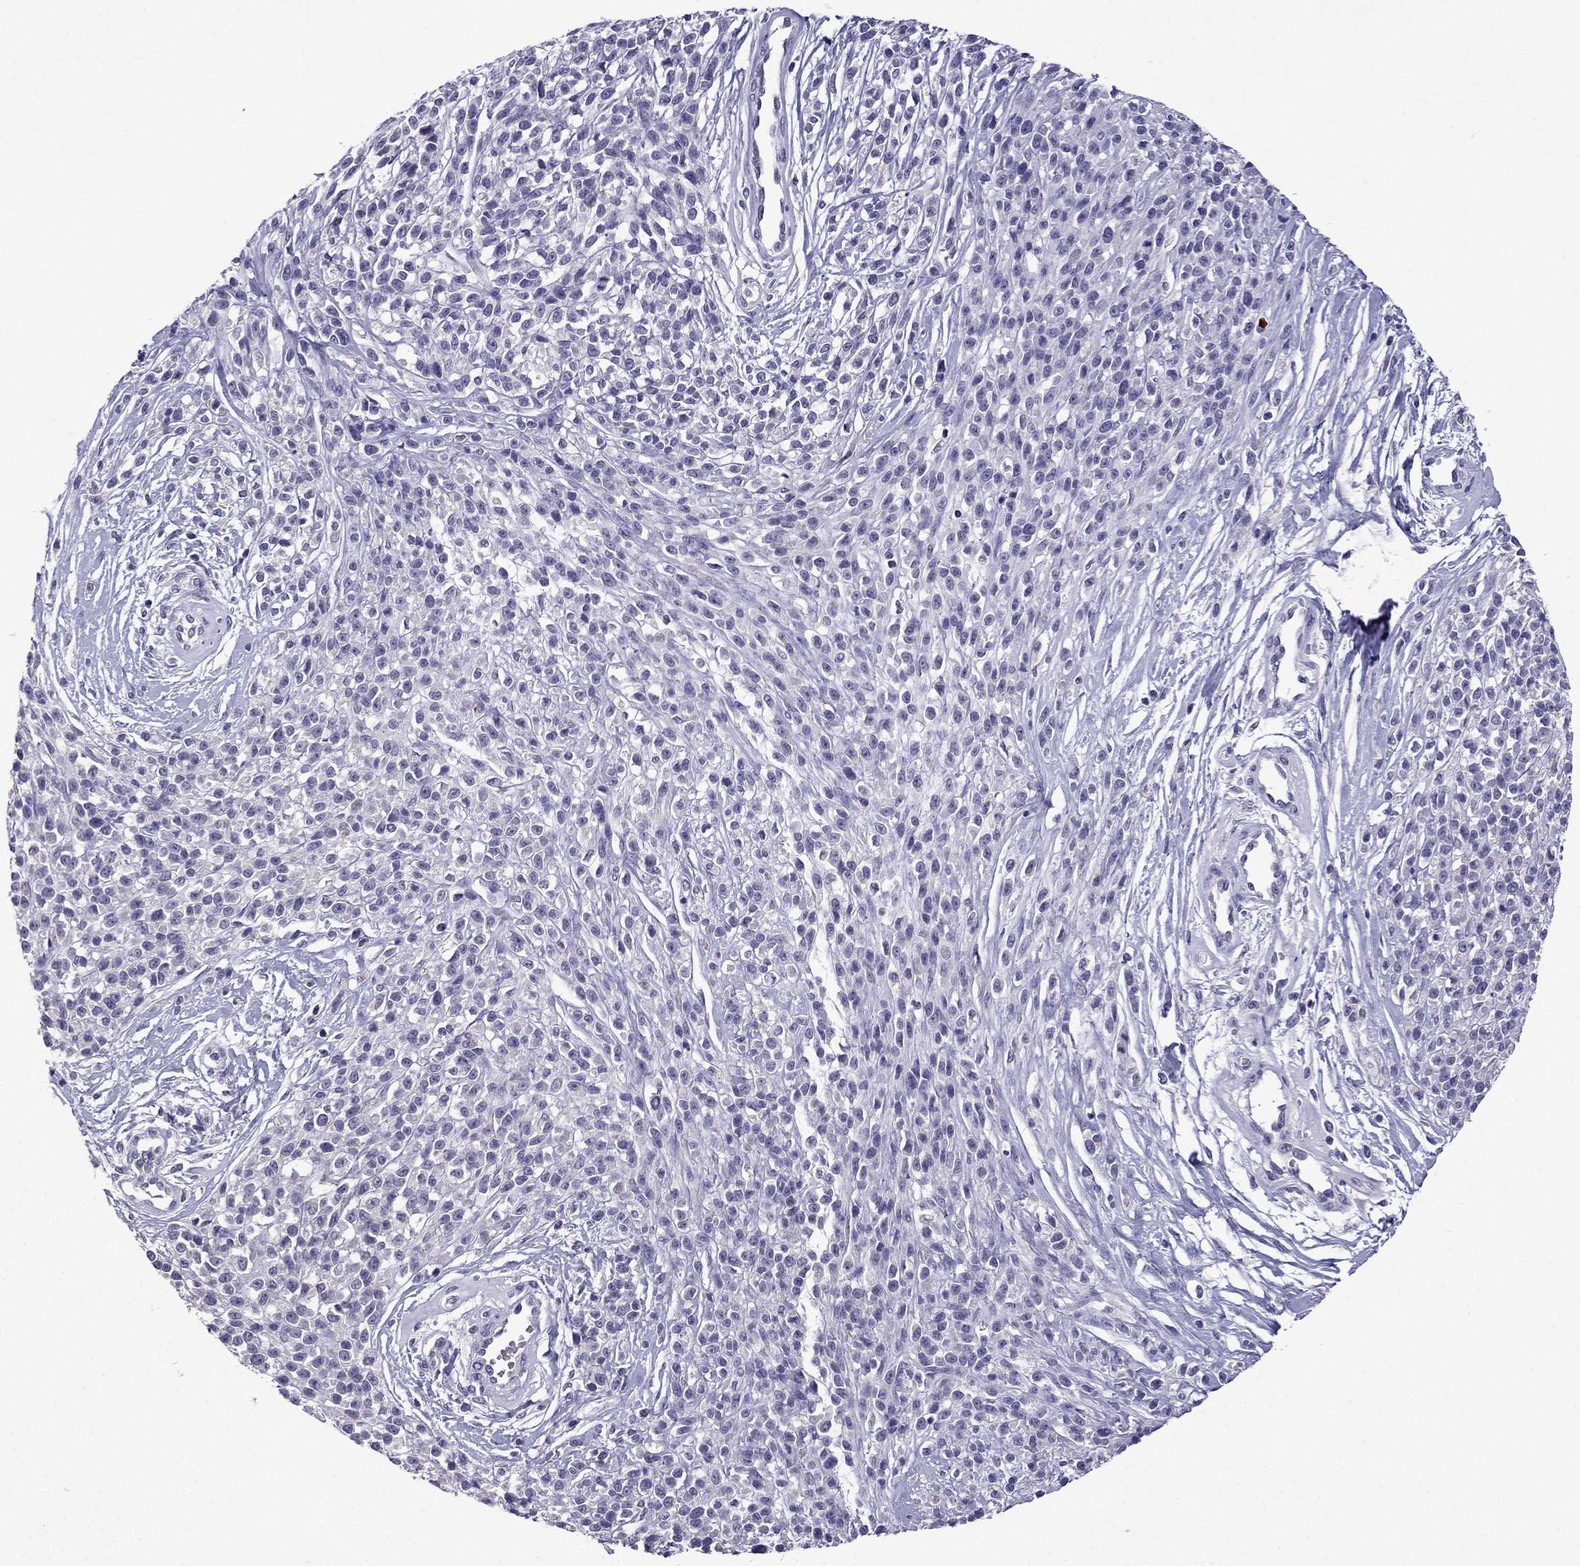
{"staining": {"intensity": "negative", "quantity": "none", "location": "none"}, "tissue": "melanoma", "cell_type": "Tumor cells", "image_type": "cancer", "snomed": [{"axis": "morphology", "description": "Malignant melanoma, NOS"}, {"axis": "topography", "description": "Skin"}, {"axis": "topography", "description": "Skin of trunk"}], "caption": "Immunohistochemistry (IHC) micrograph of human melanoma stained for a protein (brown), which exhibits no staining in tumor cells. (Stains: DAB immunohistochemistry with hematoxylin counter stain, Microscopy: brightfield microscopy at high magnification).", "gene": "TTN", "patient": {"sex": "male", "age": 74}}